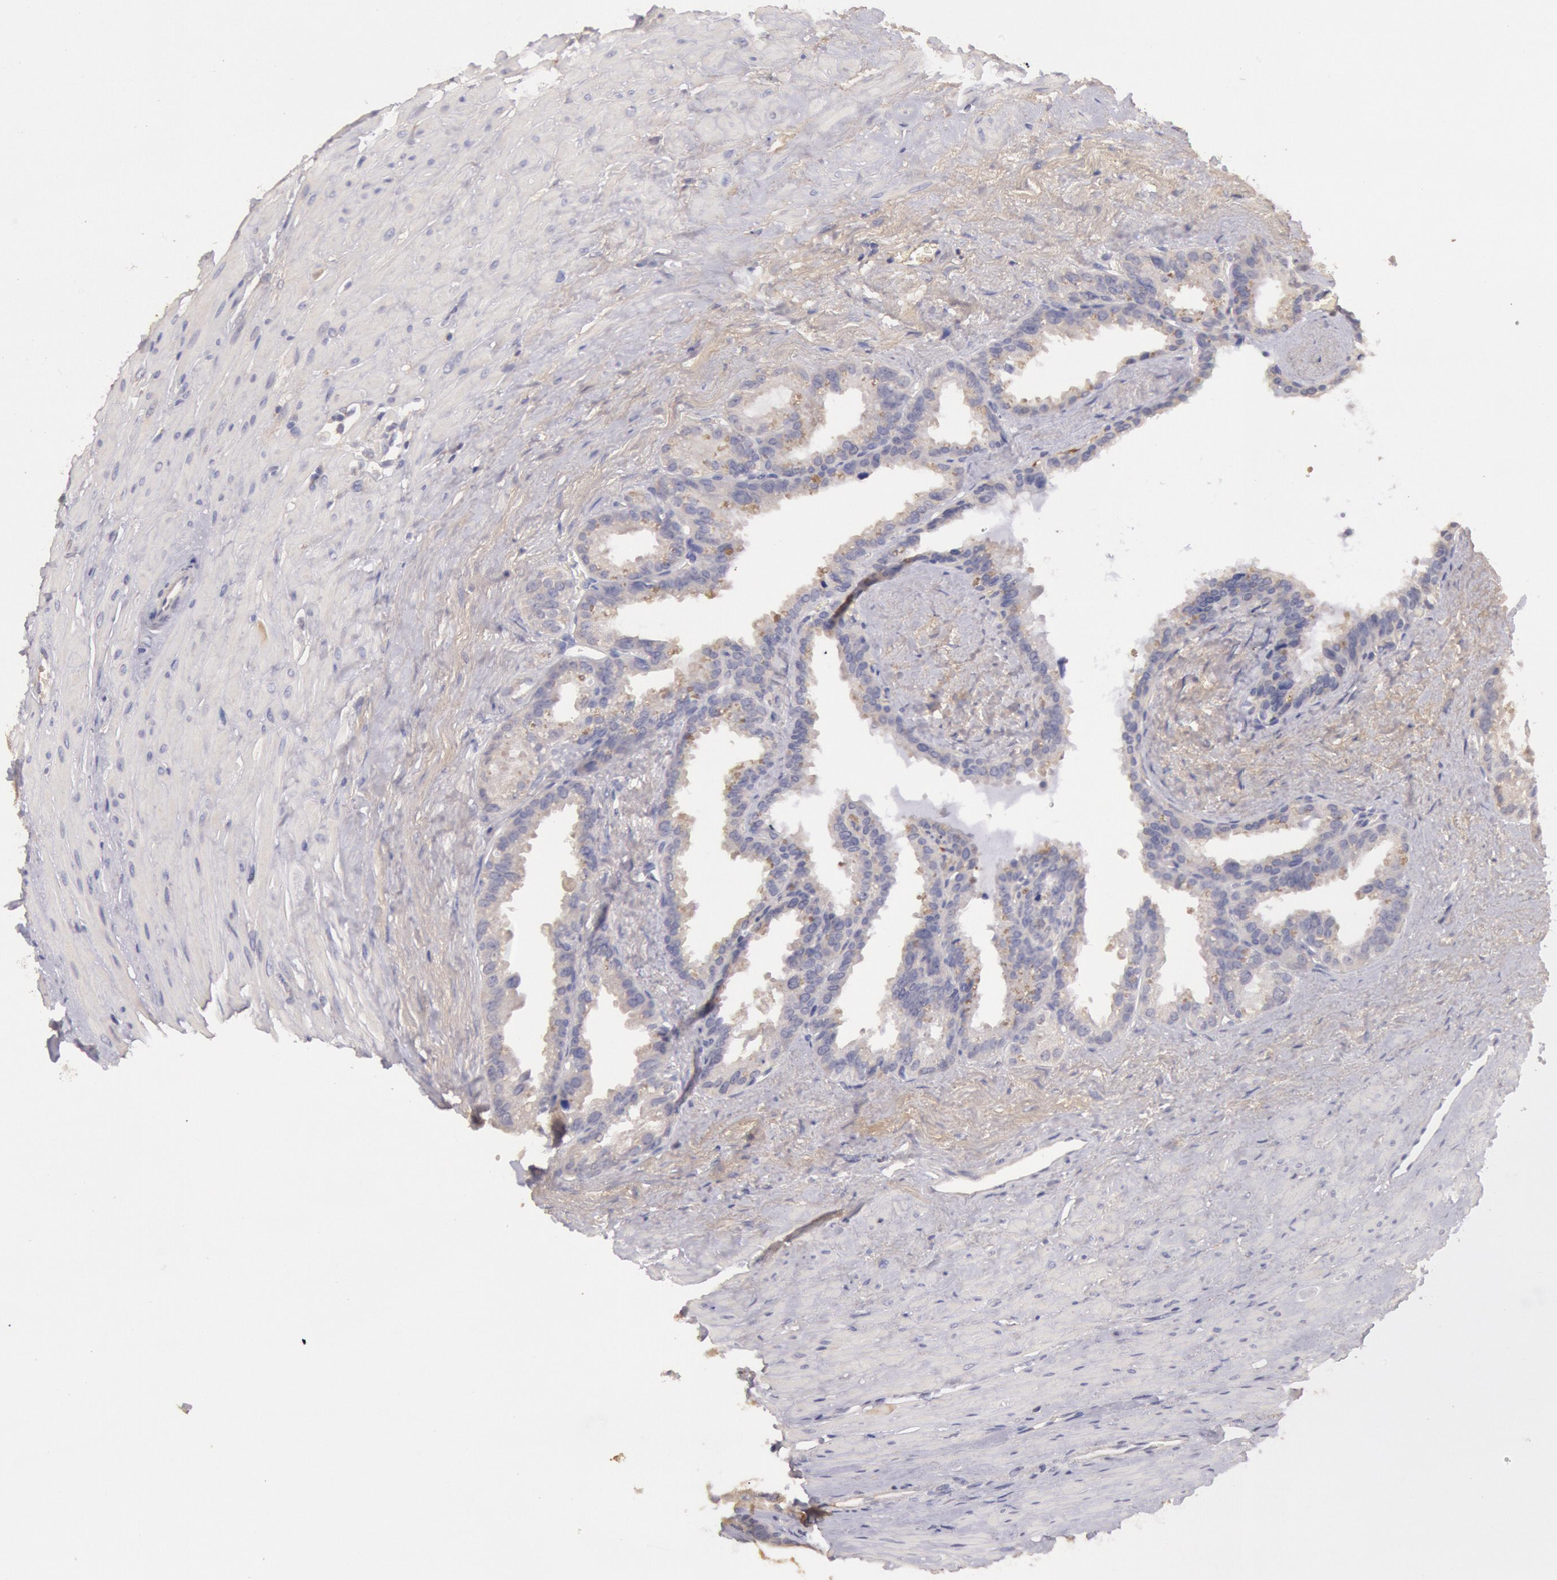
{"staining": {"intensity": "negative", "quantity": "none", "location": "none"}, "tissue": "seminal vesicle", "cell_type": "Glandular cells", "image_type": "normal", "snomed": [{"axis": "morphology", "description": "Normal tissue, NOS"}, {"axis": "topography", "description": "Prostate"}, {"axis": "topography", "description": "Seminal veicle"}], "caption": "Micrograph shows no protein positivity in glandular cells of benign seminal vesicle. (DAB immunohistochemistry, high magnification).", "gene": "C1R", "patient": {"sex": "male", "age": 63}}